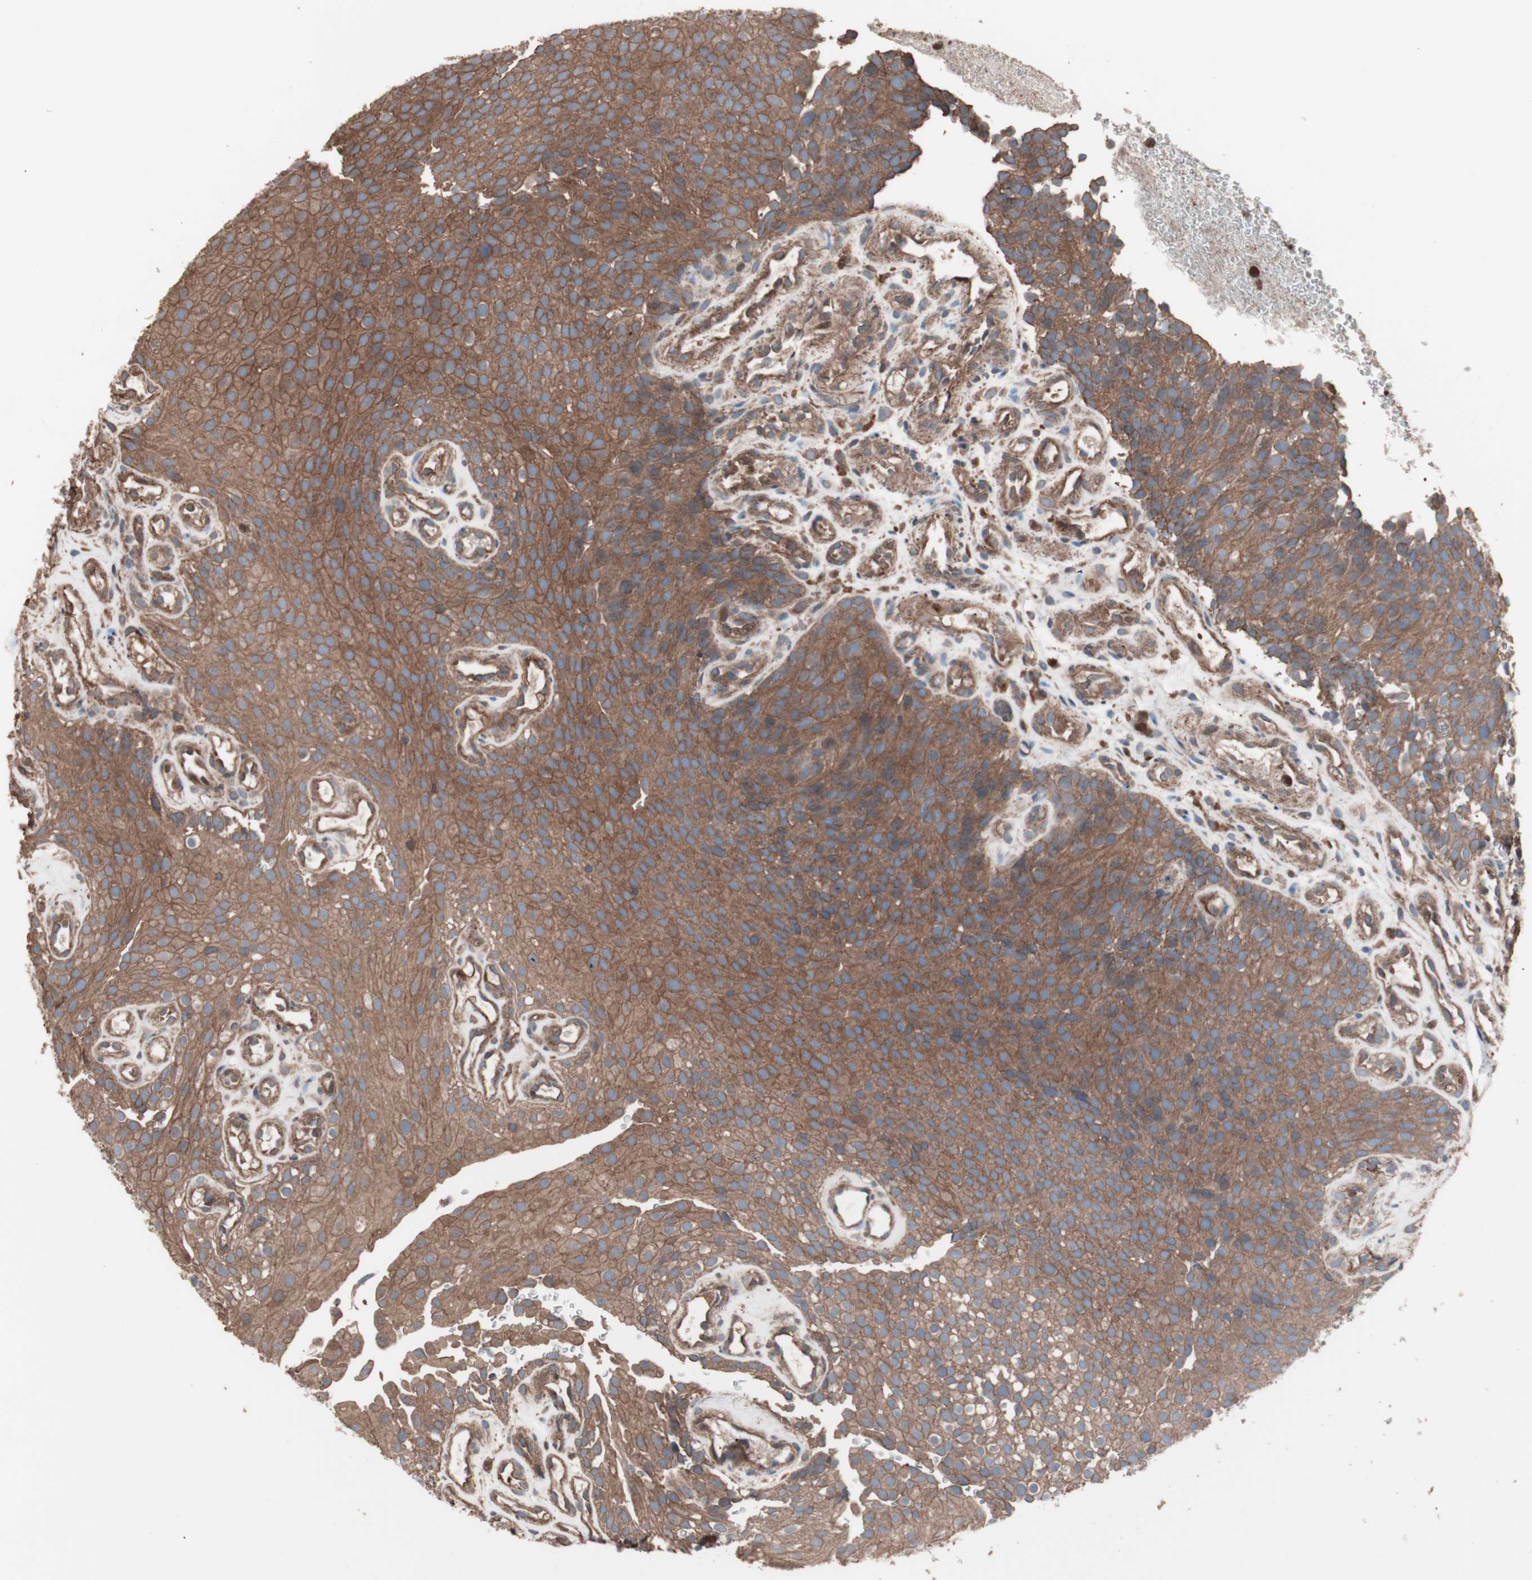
{"staining": {"intensity": "moderate", "quantity": ">75%", "location": "cytoplasmic/membranous"}, "tissue": "urothelial cancer", "cell_type": "Tumor cells", "image_type": "cancer", "snomed": [{"axis": "morphology", "description": "Urothelial carcinoma, Low grade"}, {"axis": "topography", "description": "Urinary bladder"}], "caption": "DAB immunohistochemical staining of urothelial carcinoma (low-grade) shows moderate cytoplasmic/membranous protein positivity in about >75% of tumor cells.", "gene": "ATG7", "patient": {"sex": "male", "age": 78}}